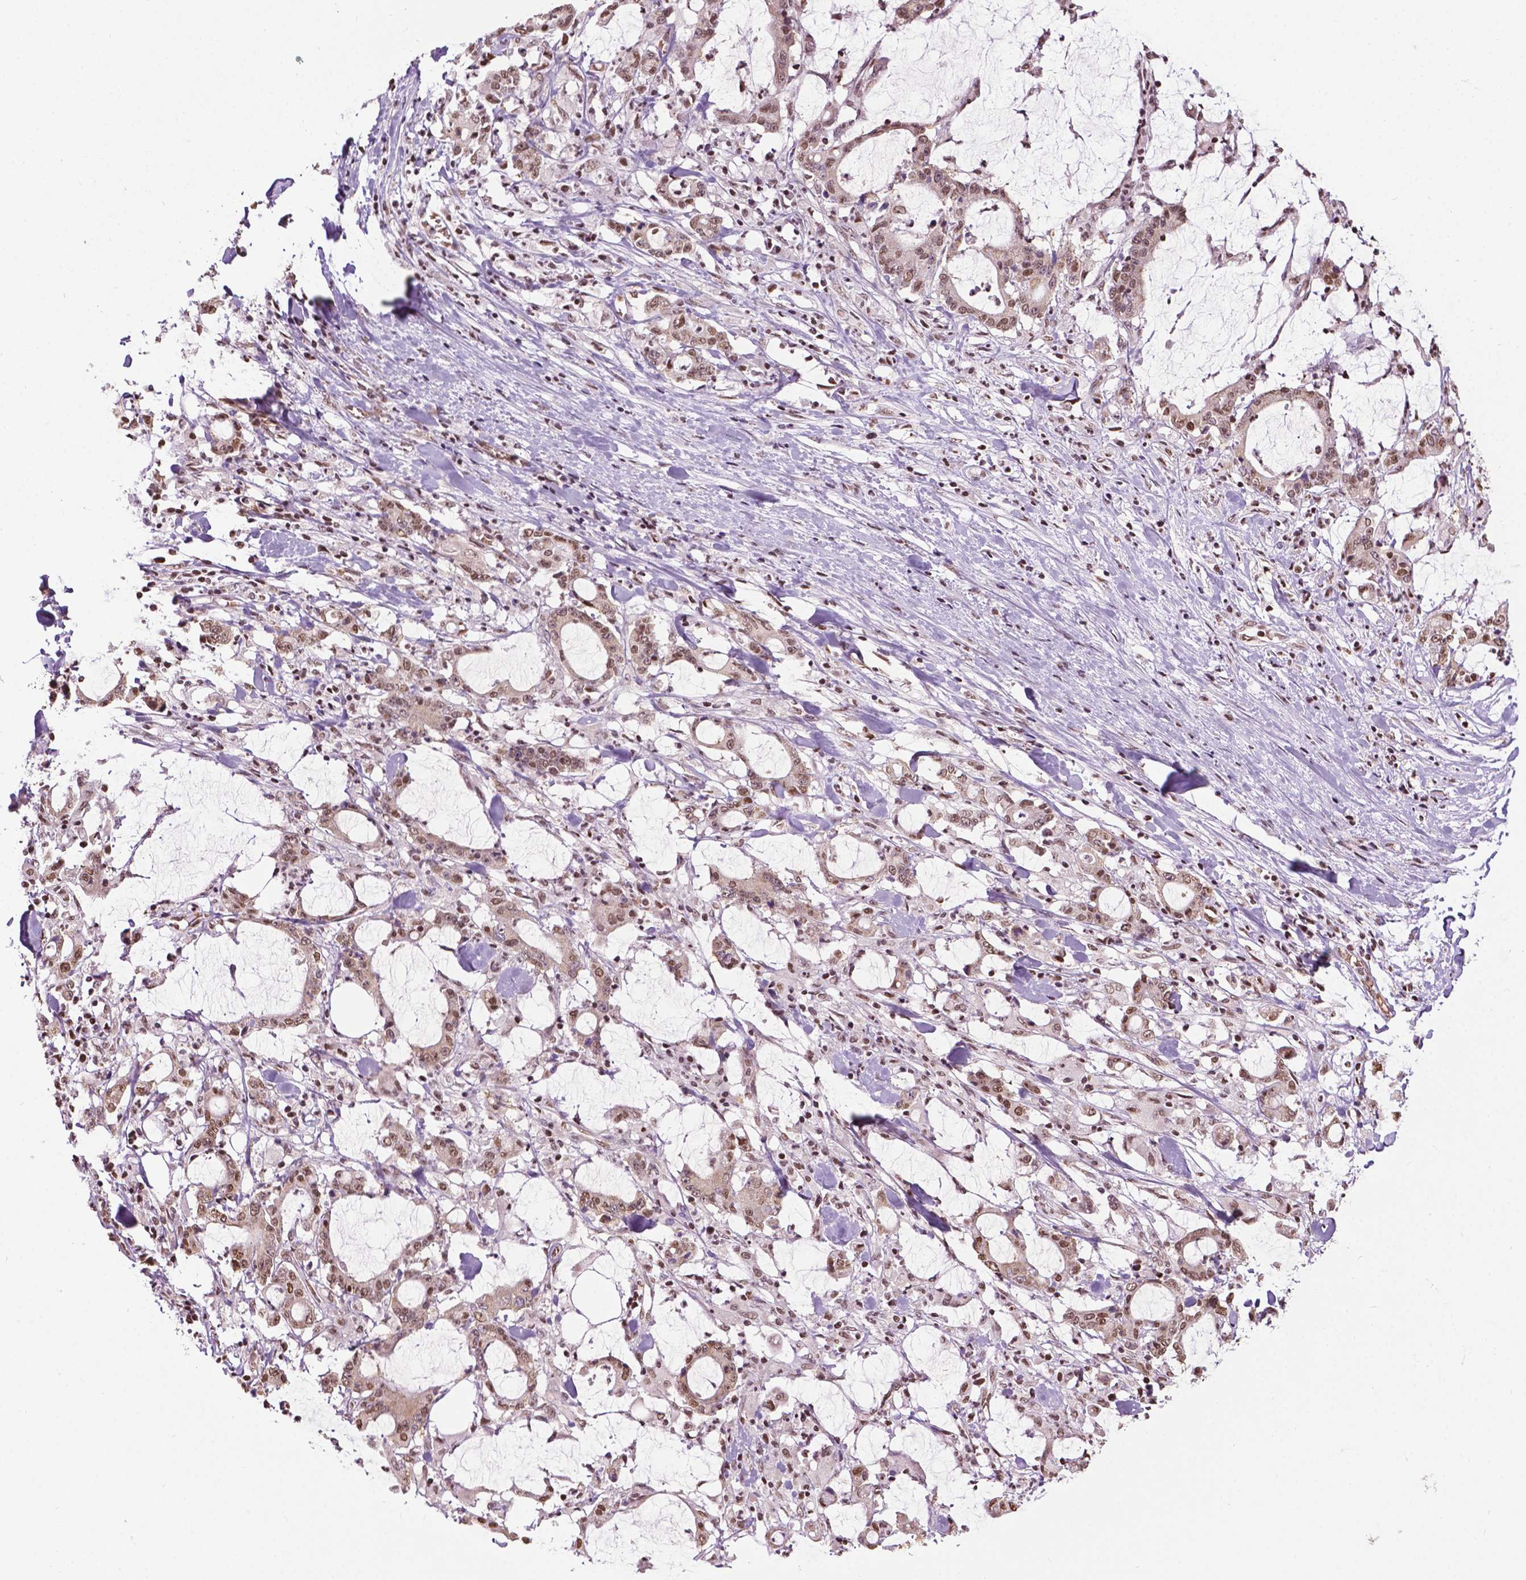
{"staining": {"intensity": "moderate", "quantity": ">75%", "location": "nuclear"}, "tissue": "stomach cancer", "cell_type": "Tumor cells", "image_type": "cancer", "snomed": [{"axis": "morphology", "description": "Adenocarcinoma, NOS"}, {"axis": "topography", "description": "Stomach, upper"}], "caption": "A brown stain labels moderate nuclear positivity of a protein in adenocarcinoma (stomach) tumor cells.", "gene": "COL23A1", "patient": {"sex": "male", "age": 68}}